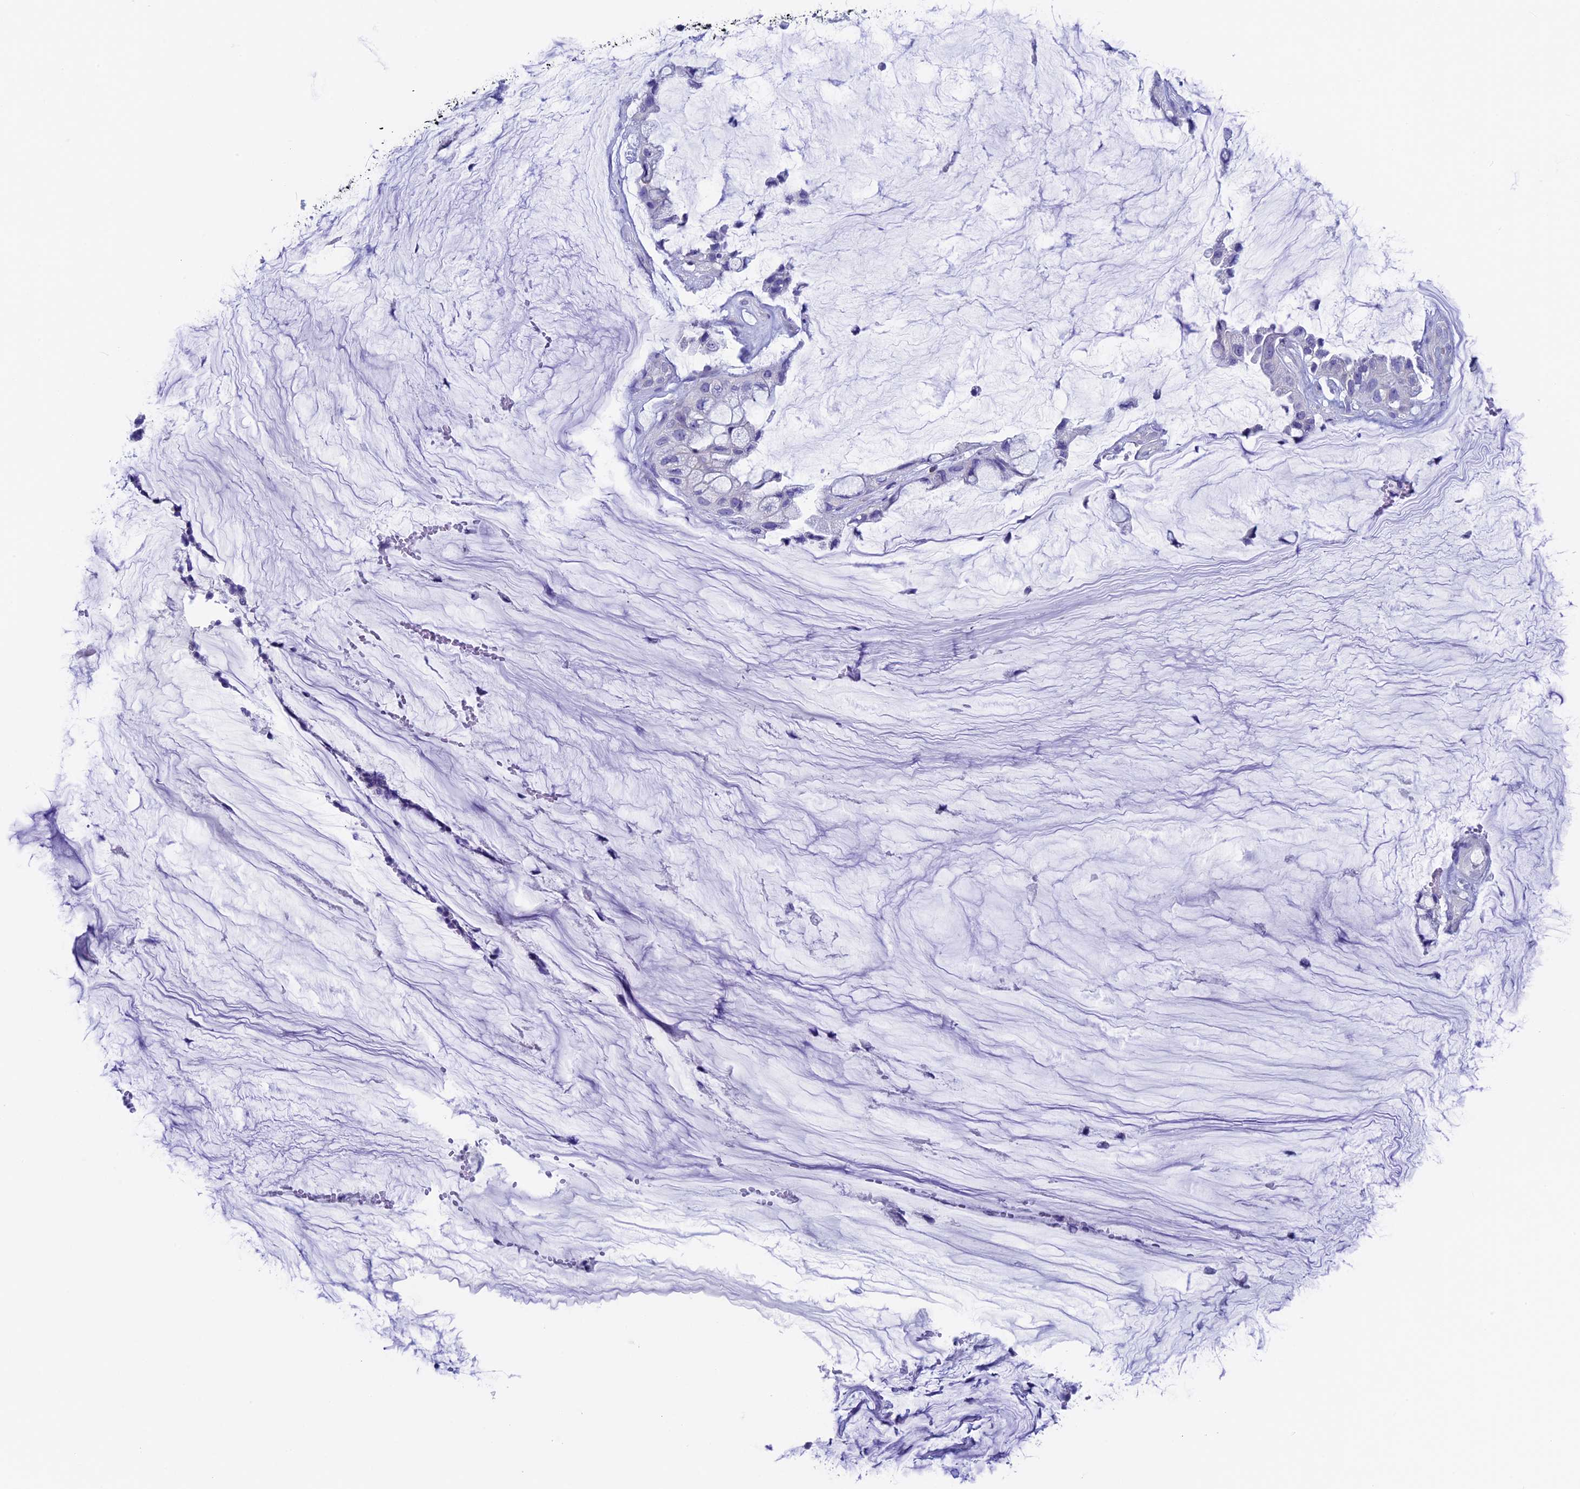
{"staining": {"intensity": "negative", "quantity": "none", "location": "none"}, "tissue": "ovarian cancer", "cell_type": "Tumor cells", "image_type": "cancer", "snomed": [{"axis": "morphology", "description": "Cystadenocarcinoma, mucinous, NOS"}, {"axis": "topography", "description": "Ovary"}], "caption": "High magnification brightfield microscopy of ovarian mucinous cystadenocarcinoma stained with DAB (brown) and counterstained with hematoxylin (blue): tumor cells show no significant staining.", "gene": "SEPTIN1", "patient": {"sex": "female", "age": 39}}